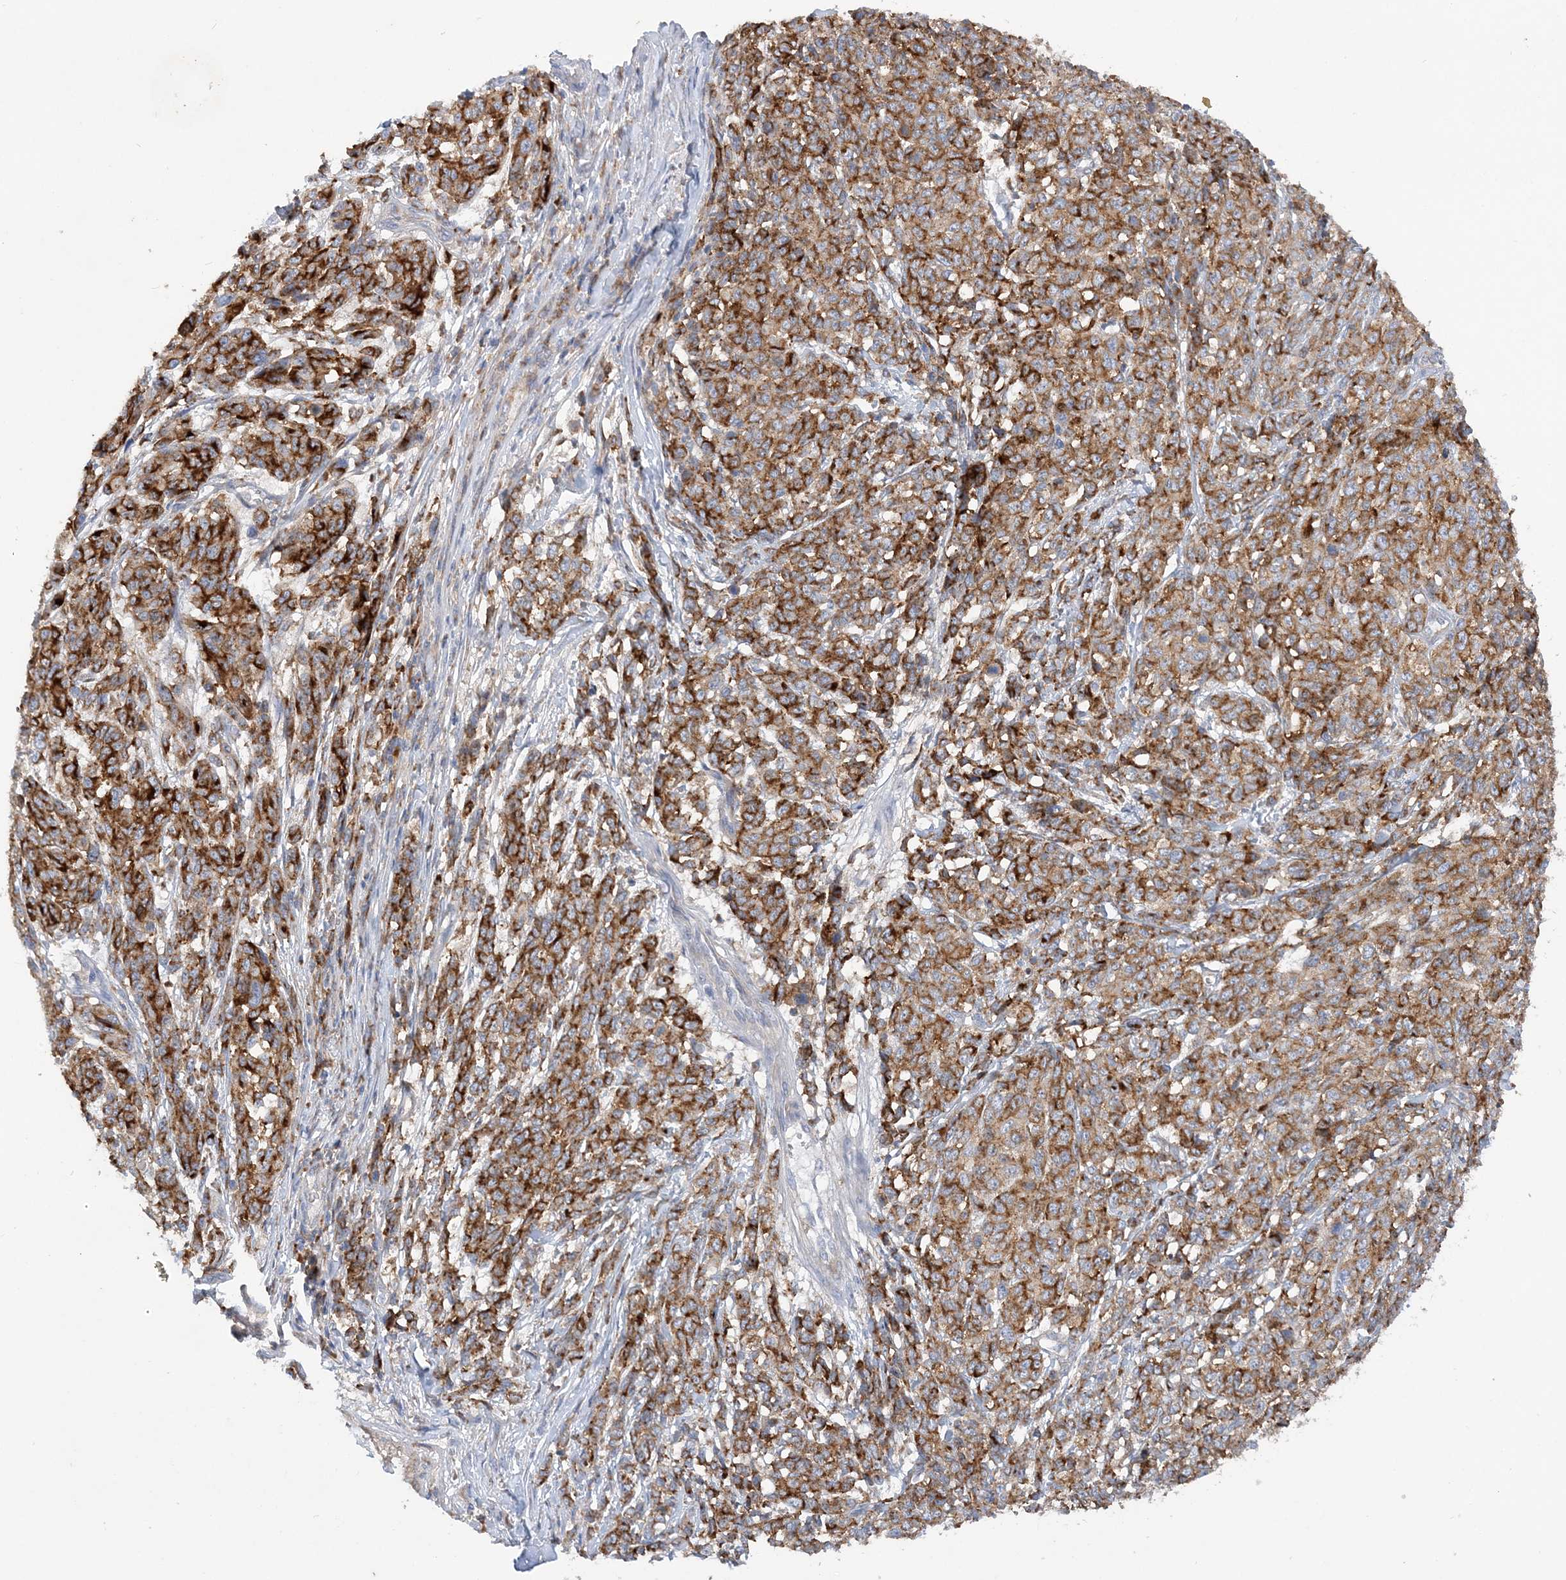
{"staining": {"intensity": "moderate", "quantity": ">75%", "location": "cytoplasmic/membranous"}, "tissue": "melanoma", "cell_type": "Tumor cells", "image_type": "cancer", "snomed": [{"axis": "morphology", "description": "Malignant melanoma, NOS"}, {"axis": "topography", "description": "Skin"}], "caption": "Immunohistochemical staining of human melanoma shows moderate cytoplasmic/membranous protein expression in about >75% of tumor cells.", "gene": "GRINA", "patient": {"sex": "male", "age": 49}}